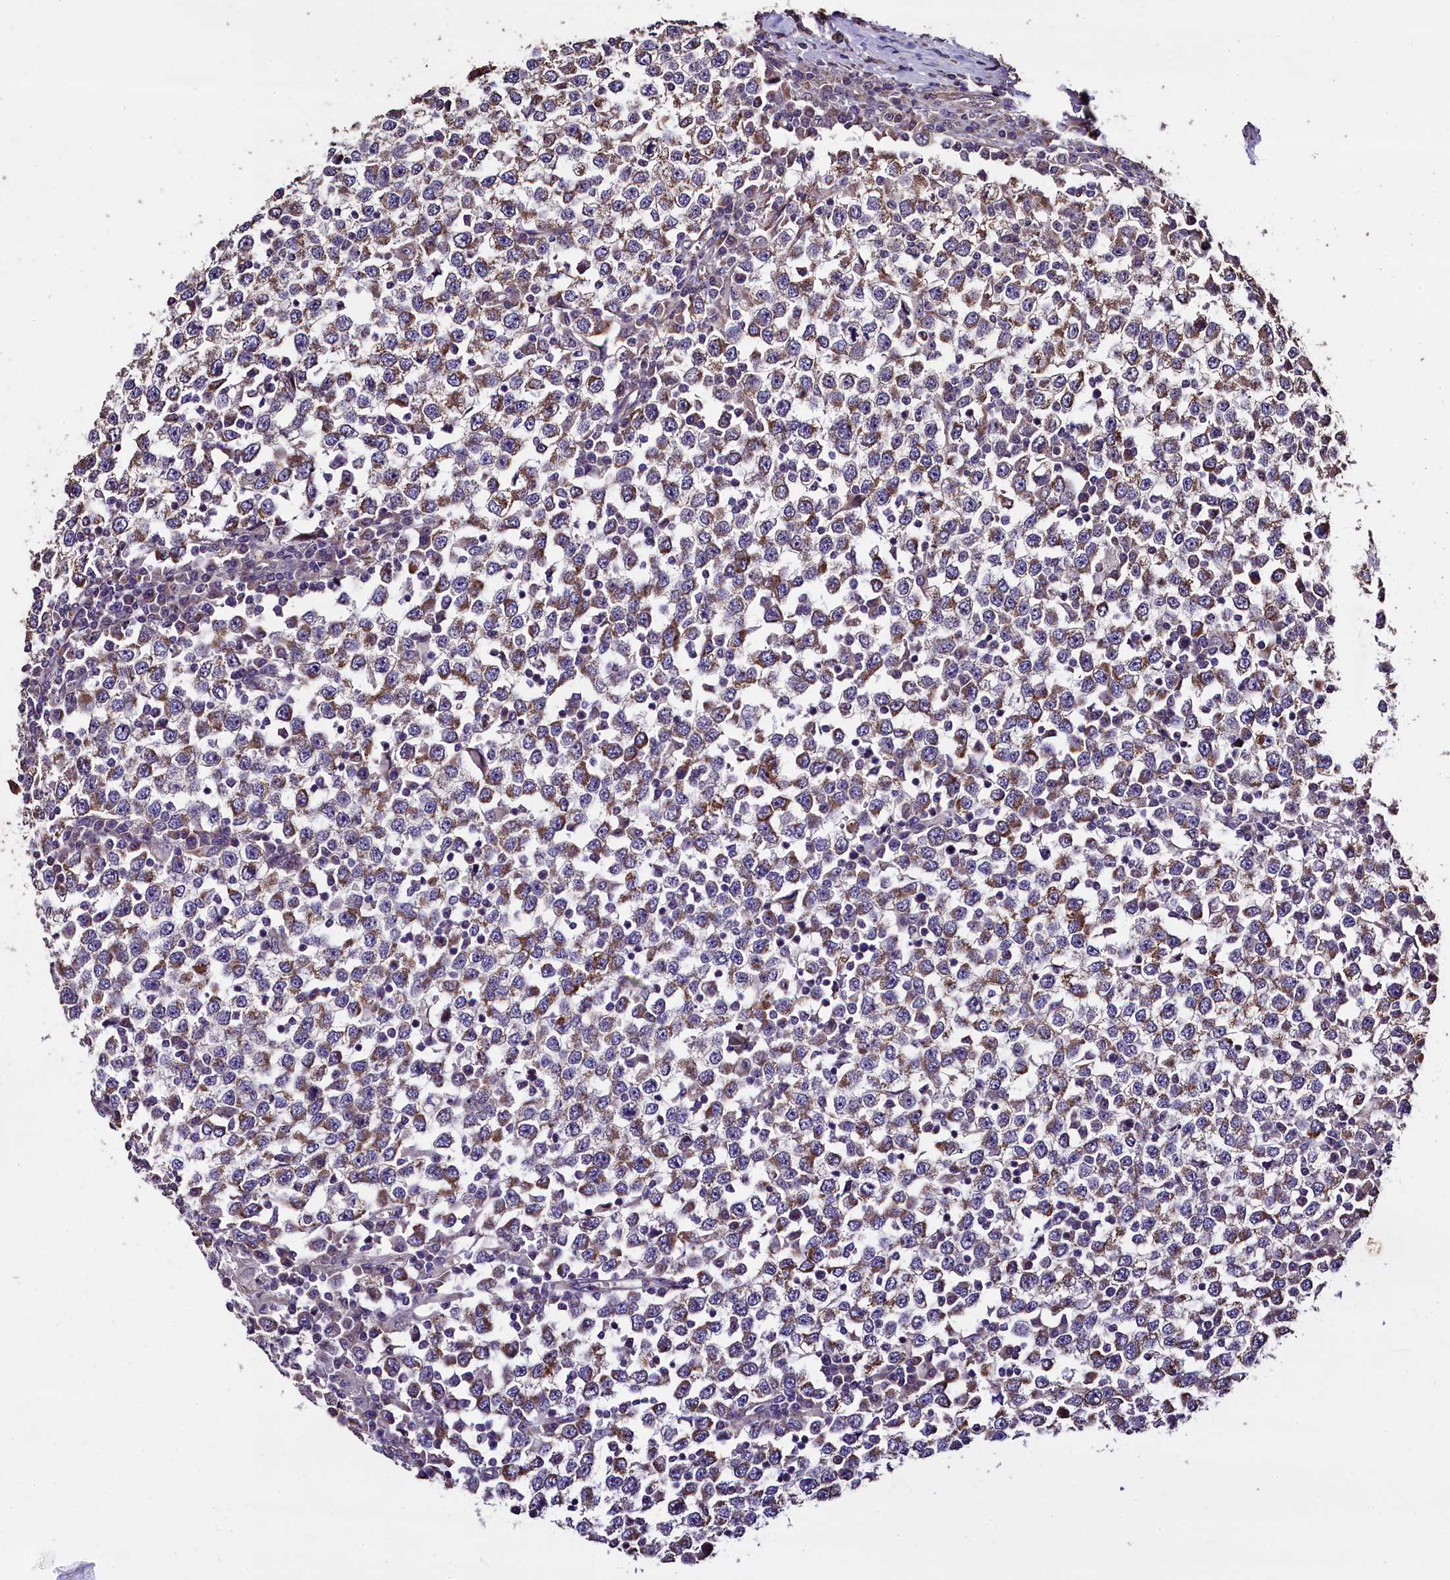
{"staining": {"intensity": "moderate", "quantity": "25%-75%", "location": "cytoplasmic/membranous"}, "tissue": "testis cancer", "cell_type": "Tumor cells", "image_type": "cancer", "snomed": [{"axis": "morphology", "description": "Seminoma, NOS"}, {"axis": "topography", "description": "Testis"}], "caption": "Immunohistochemistry photomicrograph of testis cancer stained for a protein (brown), which shows medium levels of moderate cytoplasmic/membranous expression in approximately 25%-75% of tumor cells.", "gene": "COQ9", "patient": {"sex": "male", "age": 65}}